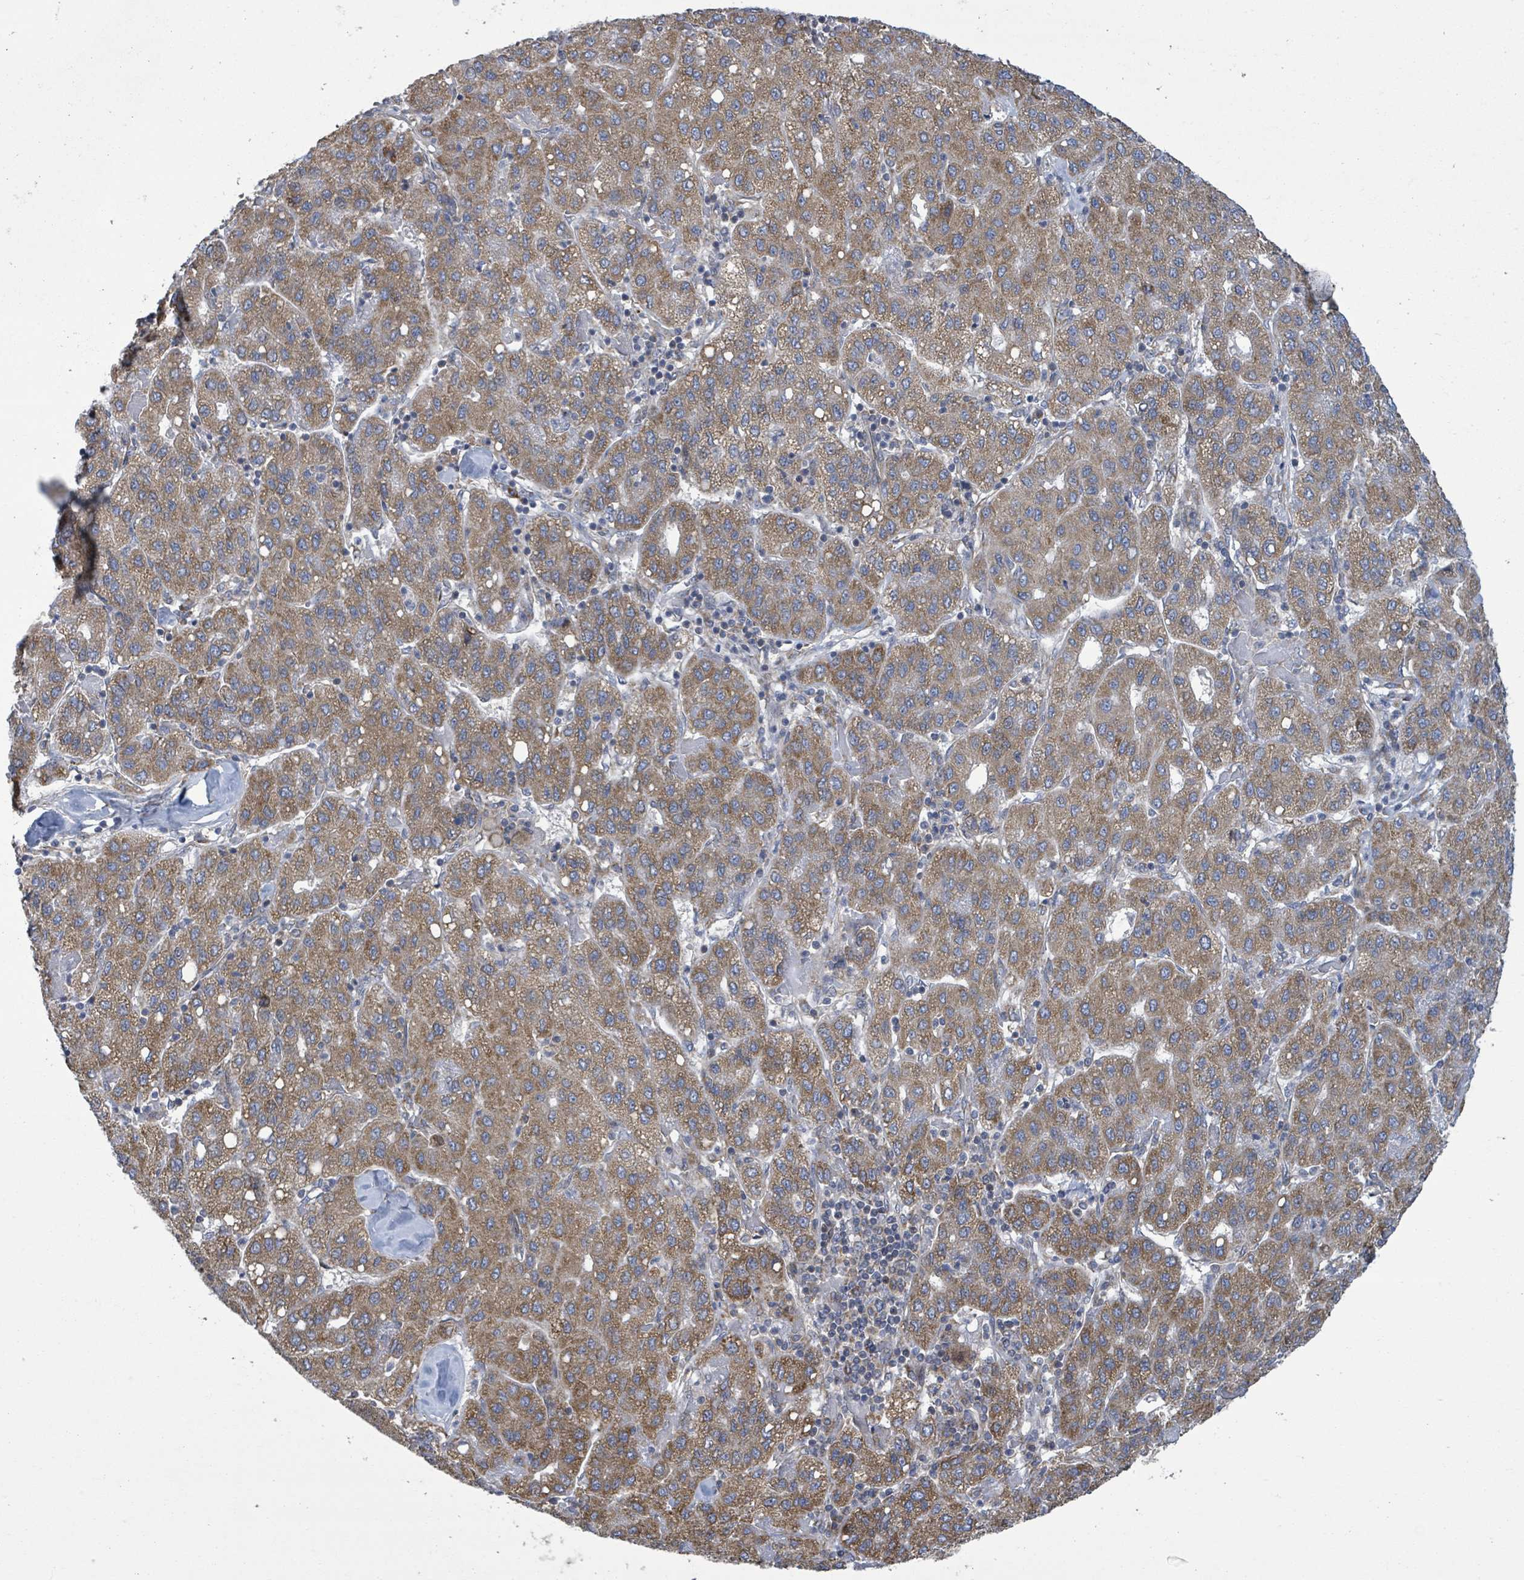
{"staining": {"intensity": "moderate", "quantity": ">75%", "location": "cytoplasmic/membranous"}, "tissue": "liver cancer", "cell_type": "Tumor cells", "image_type": "cancer", "snomed": [{"axis": "morphology", "description": "Carcinoma, Hepatocellular, NOS"}, {"axis": "topography", "description": "Liver"}], "caption": "This histopathology image demonstrates immunohistochemistry staining of human hepatocellular carcinoma (liver), with medium moderate cytoplasmic/membranous staining in approximately >75% of tumor cells.", "gene": "NOMO1", "patient": {"sex": "male", "age": 65}}